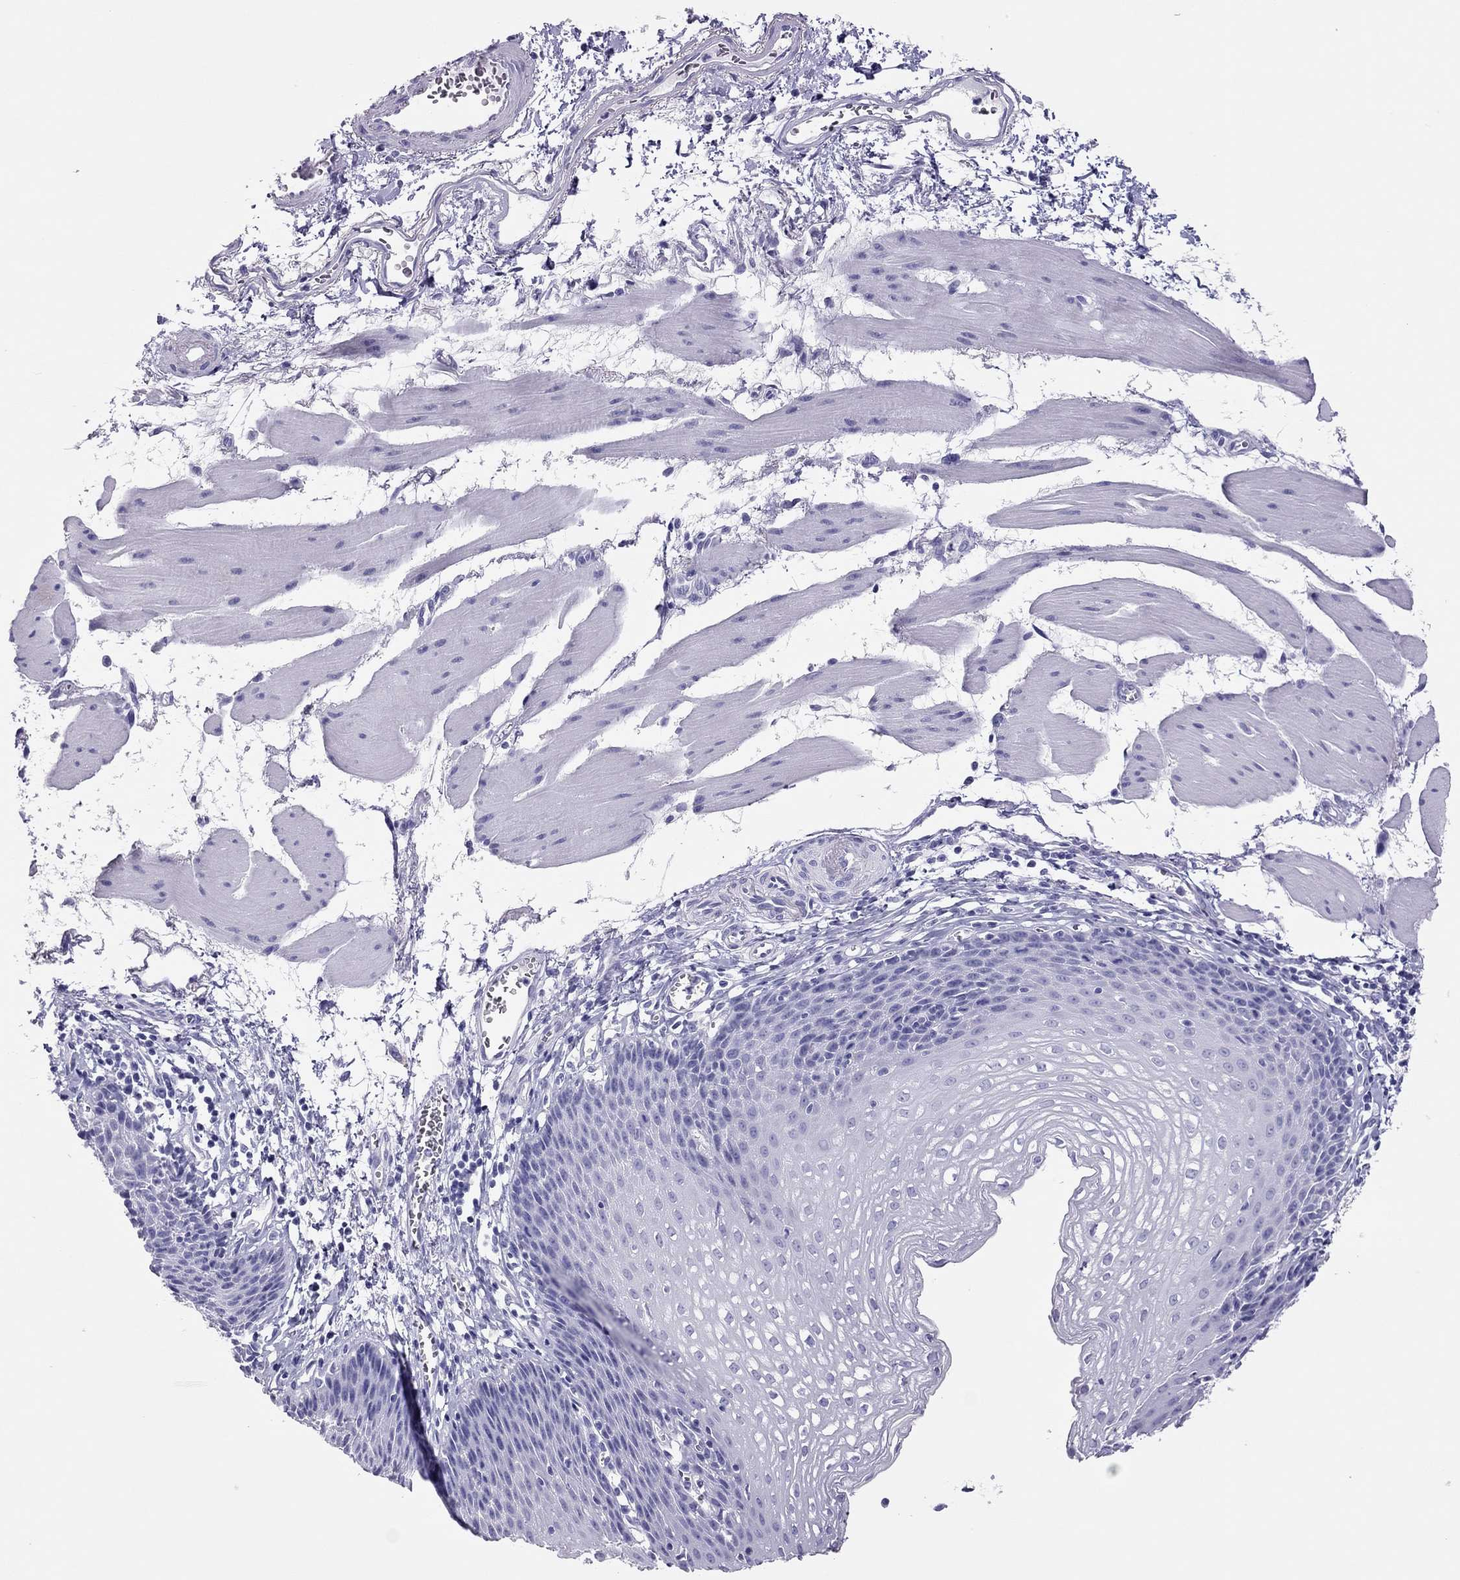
{"staining": {"intensity": "negative", "quantity": "none", "location": "none"}, "tissue": "esophagus", "cell_type": "Squamous epithelial cells", "image_type": "normal", "snomed": [{"axis": "morphology", "description": "Normal tissue, NOS"}, {"axis": "topography", "description": "Esophagus"}], "caption": "This is an IHC photomicrograph of benign human esophagus. There is no staining in squamous epithelial cells.", "gene": "TSHB", "patient": {"sex": "female", "age": 64}}